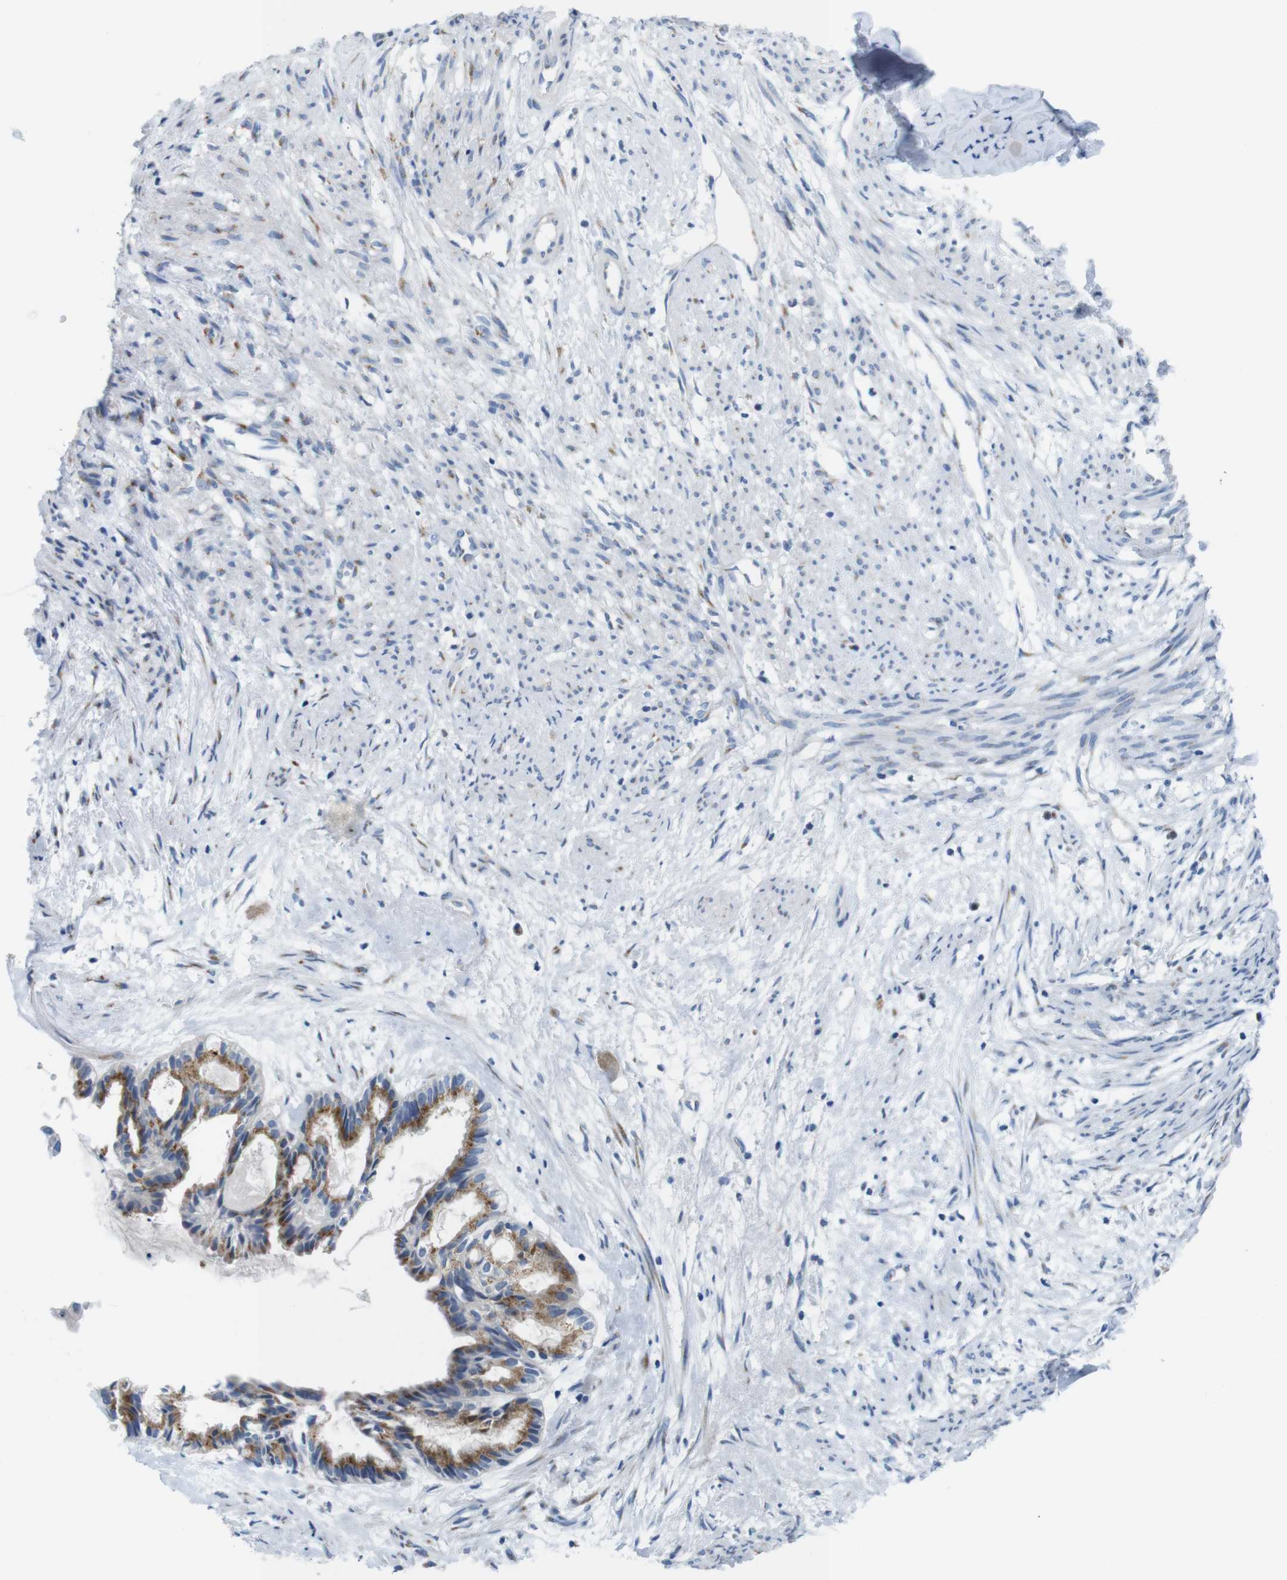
{"staining": {"intensity": "moderate", "quantity": ">75%", "location": "cytoplasmic/membranous"}, "tissue": "cervical cancer", "cell_type": "Tumor cells", "image_type": "cancer", "snomed": [{"axis": "morphology", "description": "Normal tissue, NOS"}, {"axis": "morphology", "description": "Adenocarcinoma, NOS"}, {"axis": "topography", "description": "Cervix"}, {"axis": "topography", "description": "Endometrium"}], "caption": "The photomicrograph demonstrates a brown stain indicating the presence of a protein in the cytoplasmic/membranous of tumor cells in cervical adenocarcinoma.", "gene": "GOLGA2", "patient": {"sex": "female", "age": 86}}